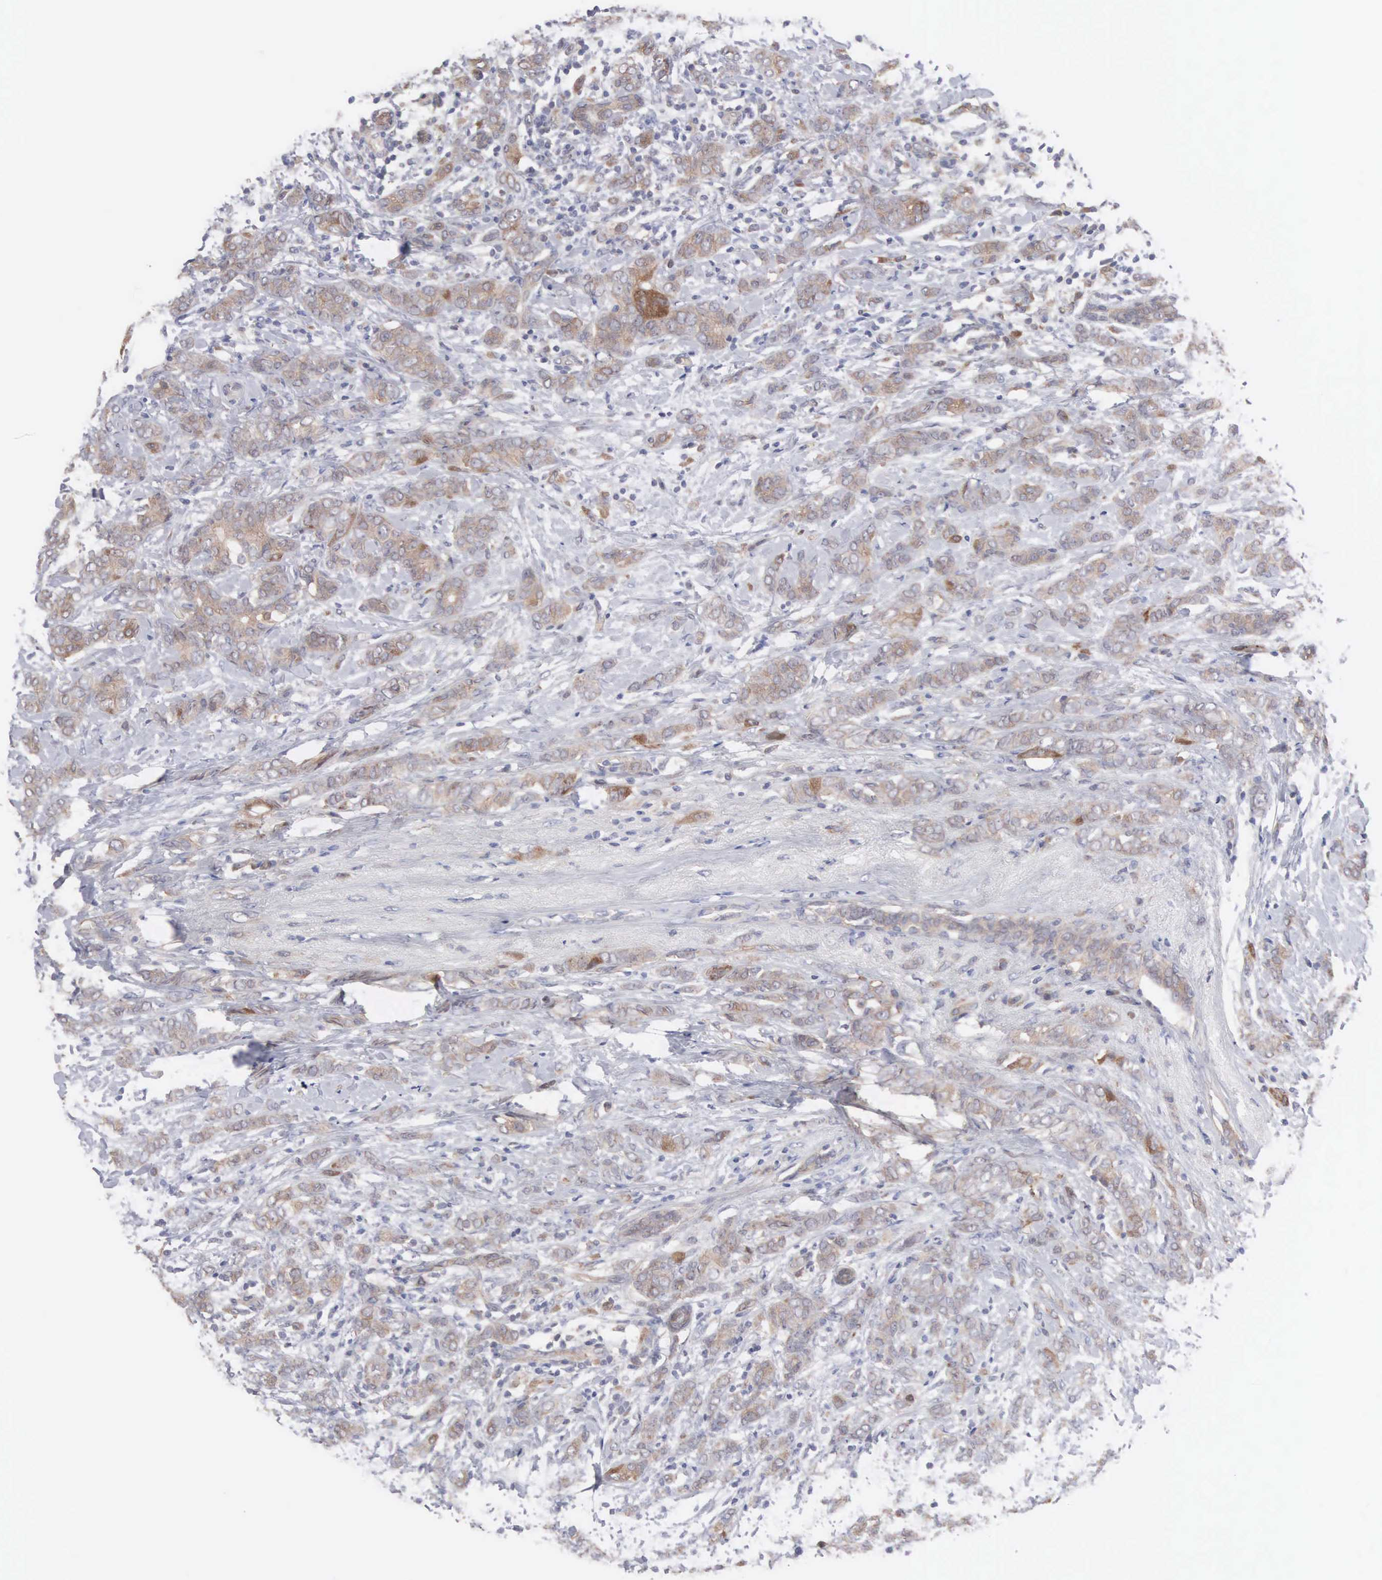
{"staining": {"intensity": "moderate", "quantity": ">75%", "location": "cytoplasmic/membranous"}, "tissue": "breast cancer", "cell_type": "Tumor cells", "image_type": "cancer", "snomed": [{"axis": "morphology", "description": "Duct carcinoma"}, {"axis": "topography", "description": "Breast"}], "caption": "Tumor cells show medium levels of moderate cytoplasmic/membranous positivity in about >75% of cells in breast infiltrating ductal carcinoma. The staining was performed using DAB, with brown indicating positive protein expression. Nuclei are stained blue with hematoxylin.", "gene": "INF2", "patient": {"sex": "female", "age": 53}}